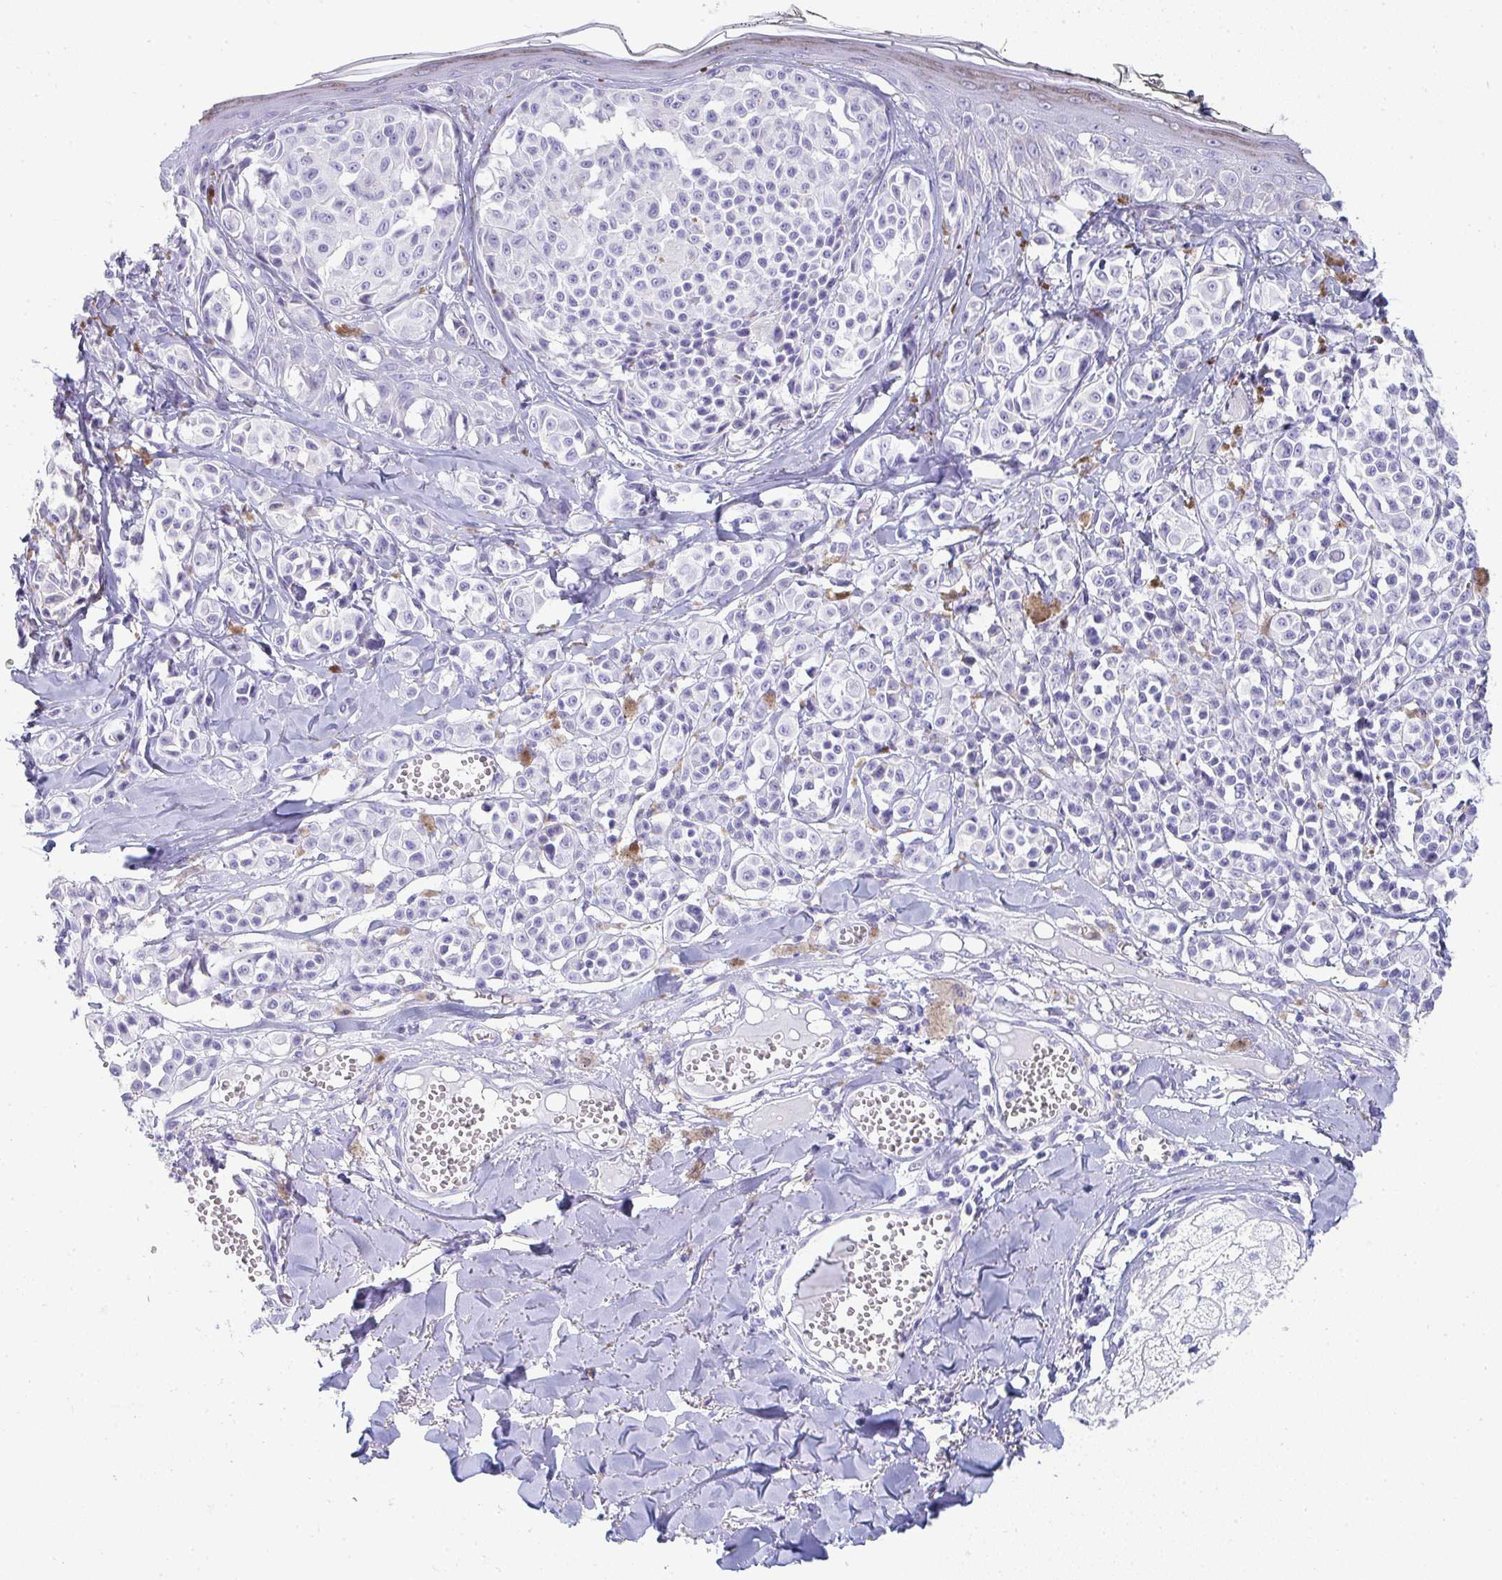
{"staining": {"intensity": "negative", "quantity": "none", "location": "none"}, "tissue": "melanoma", "cell_type": "Tumor cells", "image_type": "cancer", "snomed": [{"axis": "morphology", "description": "Malignant melanoma, NOS"}, {"axis": "topography", "description": "Skin"}], "caption": "DAB immunohistochemical staining of melanoma demonstrates no significant positivity in tumor cells.", "gene": "PRND", "patient": {"sex": "female", "age": 43}}